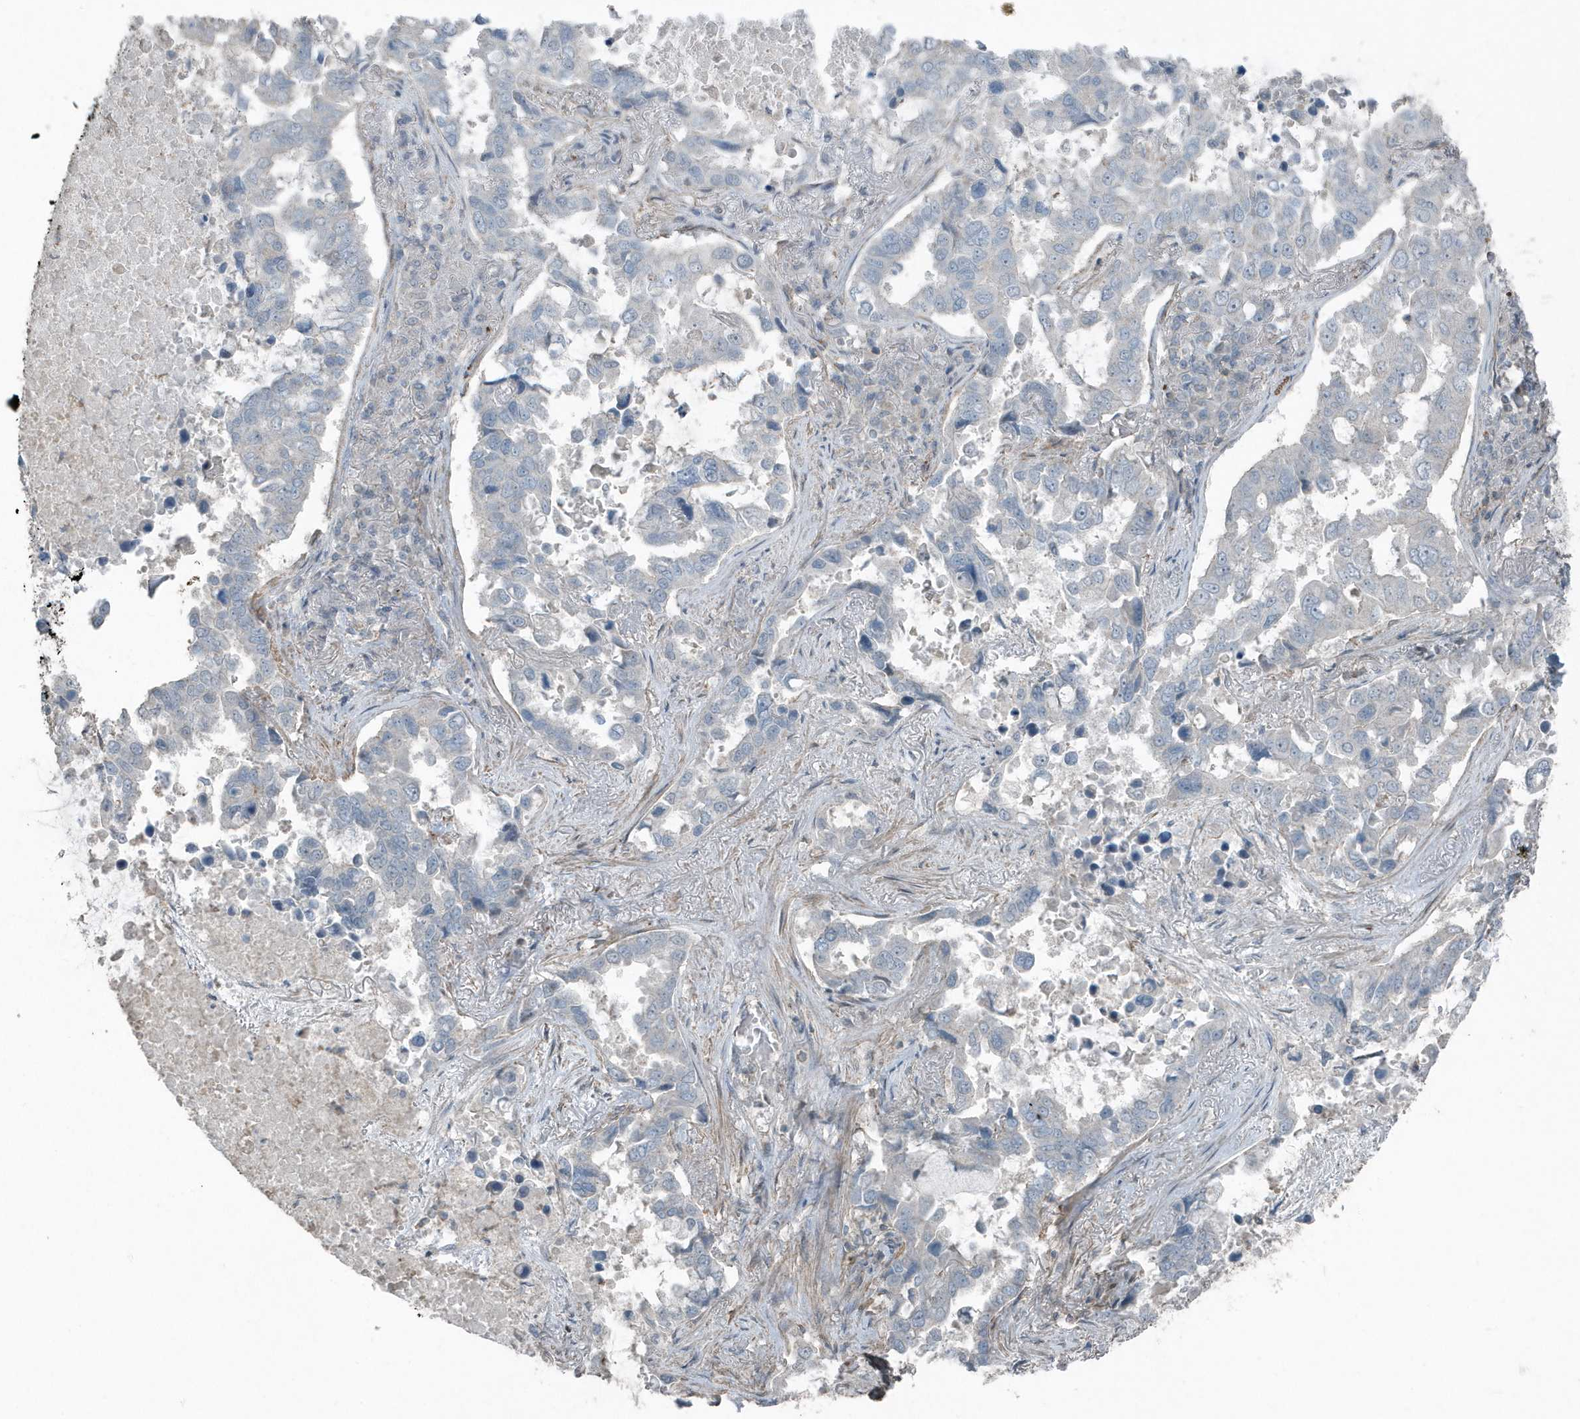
{"staining": {"intensity": "negative", "quantity": "none", "location": "none"}, "tissue": "lung cancer", "cell_type": "Tumor cells", "image_type": "cancer", "snomed": [{"axis": "morphology", "description": "Squamous cell carcinoma, NOS"}, {"axis": "topography", "description": "Lung"}], "caption": "Immunohistochemistry photomicrograph of lung cancer stained for a protein (brown), which displays no expression in tumor cells. (DAB (3,3'-diaminobenzidine) immunohistochemistry (IHC), high magnification).", "gene": "ACTC1", "patient": {"sex": "male", "age": 66}}